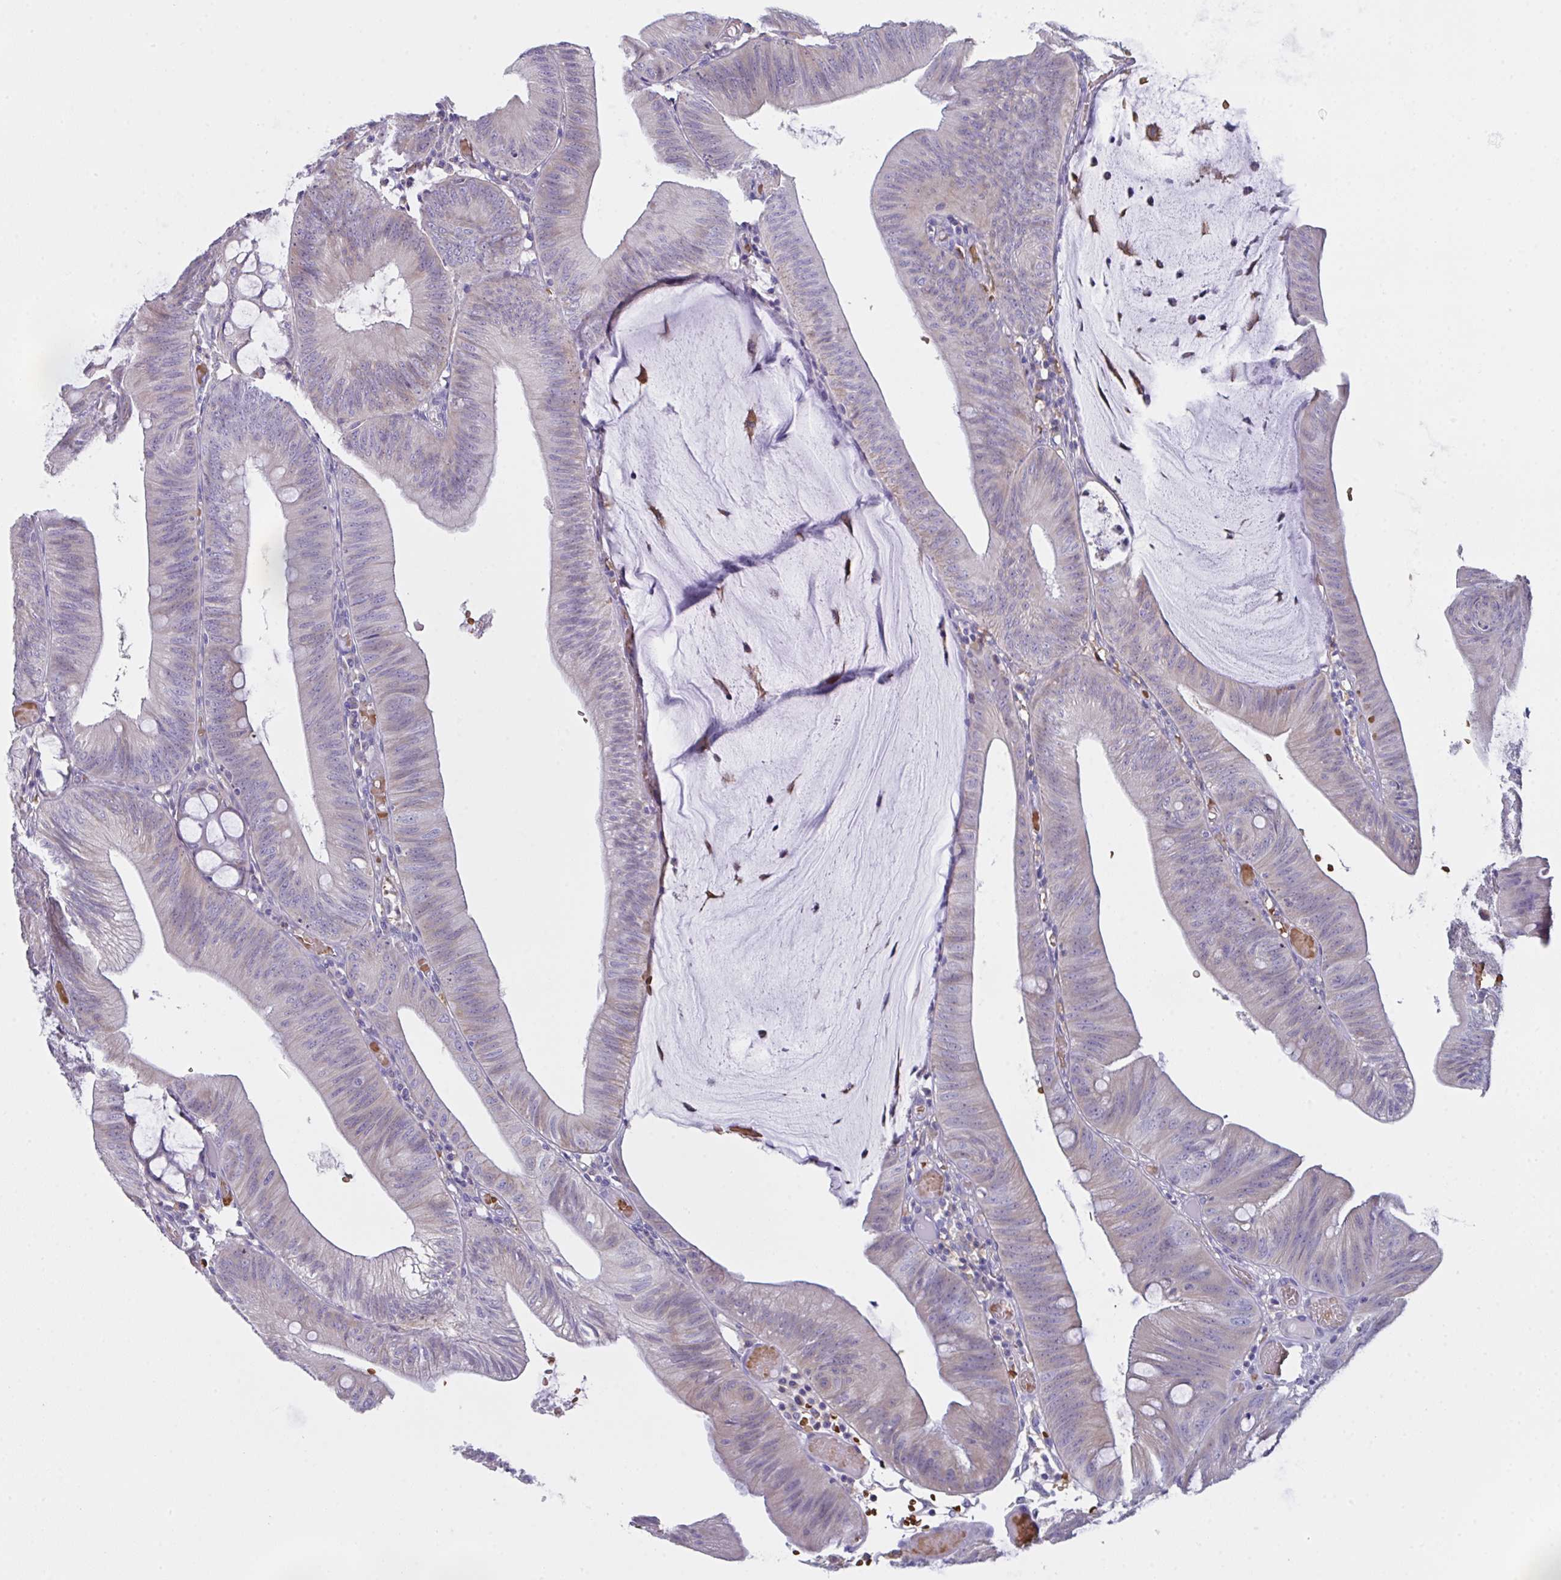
{"staining": {"intensity": "negative", "quantity": "none", "location": "none"}, "tissue": "colorectal cancer", "cell_type": "Tumor cells", "image_type": "cancer", "snomed": [{"axis": "morphology", "description": "Adenocarcinoma, NOS"}, {"axis": "topography", "description": "Colon"}], "caption": "Immunohistochemistry (IHC) image of neoplastic tissue: human colorectal cancer stained with DAB (3,3'-diaminobenzidine) displays no significant protein expression in tumor cells.", "gene": "TFAP2C", "patient": {"sex": "male", "age": 84}}